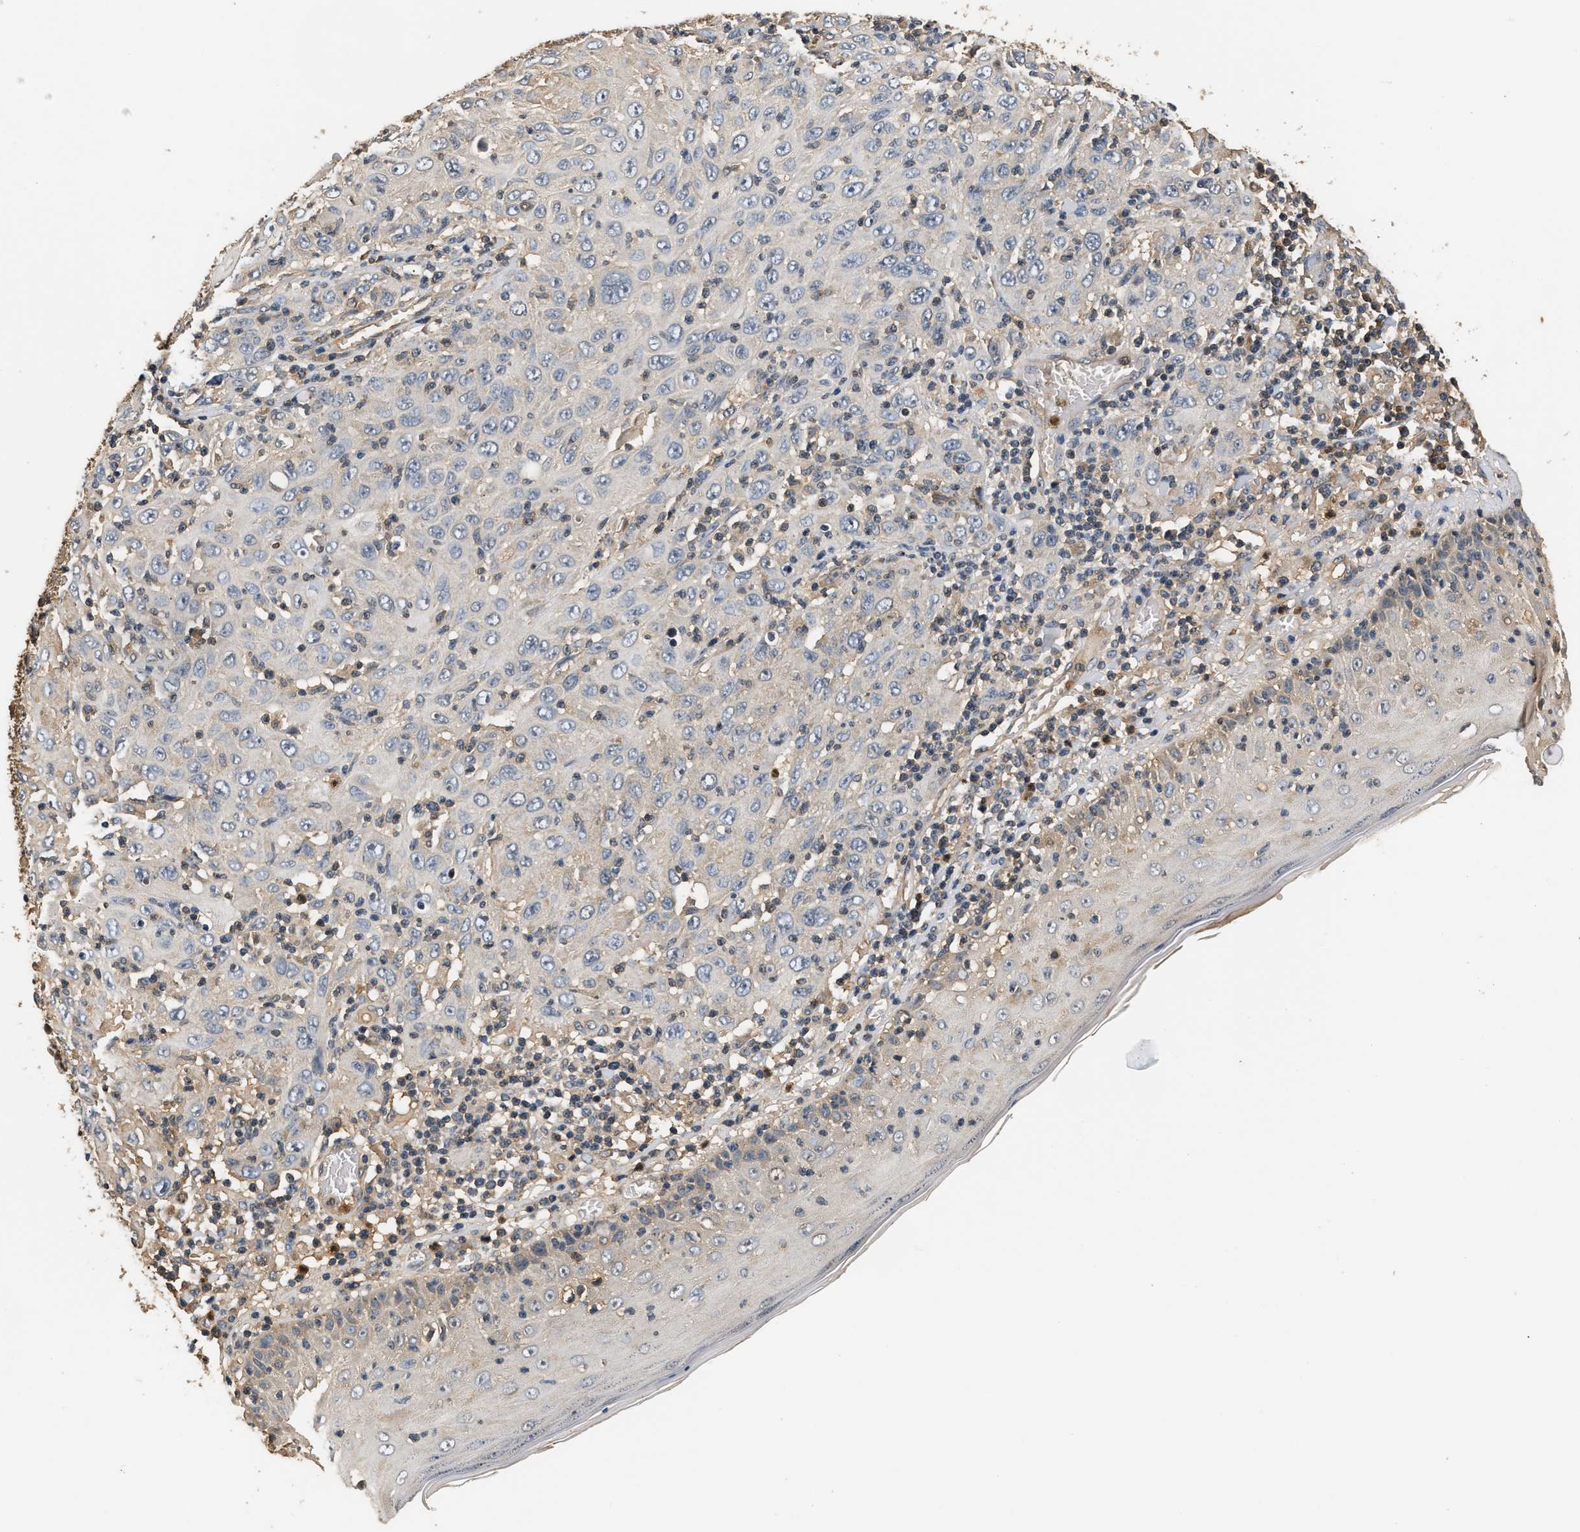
{"staining": {"intensity": "negative", "quantity": "none", "location": "none"}, "tissue": "skin cancer", "cell_type": "Tumor cells", "image_type": "cancer", "snomed": [{"axis": "morphology", "description": "Squamous cell carcinoma, NOS"}, {"axis": "topography", "description": "Skin"}], "caption": "Photomicrograph shows no significant protein staining in tumor cells of skin cancer (squamous cell carcinoma).", "gene": "GPI", "patient": {"sex": "female", "age": 88}}